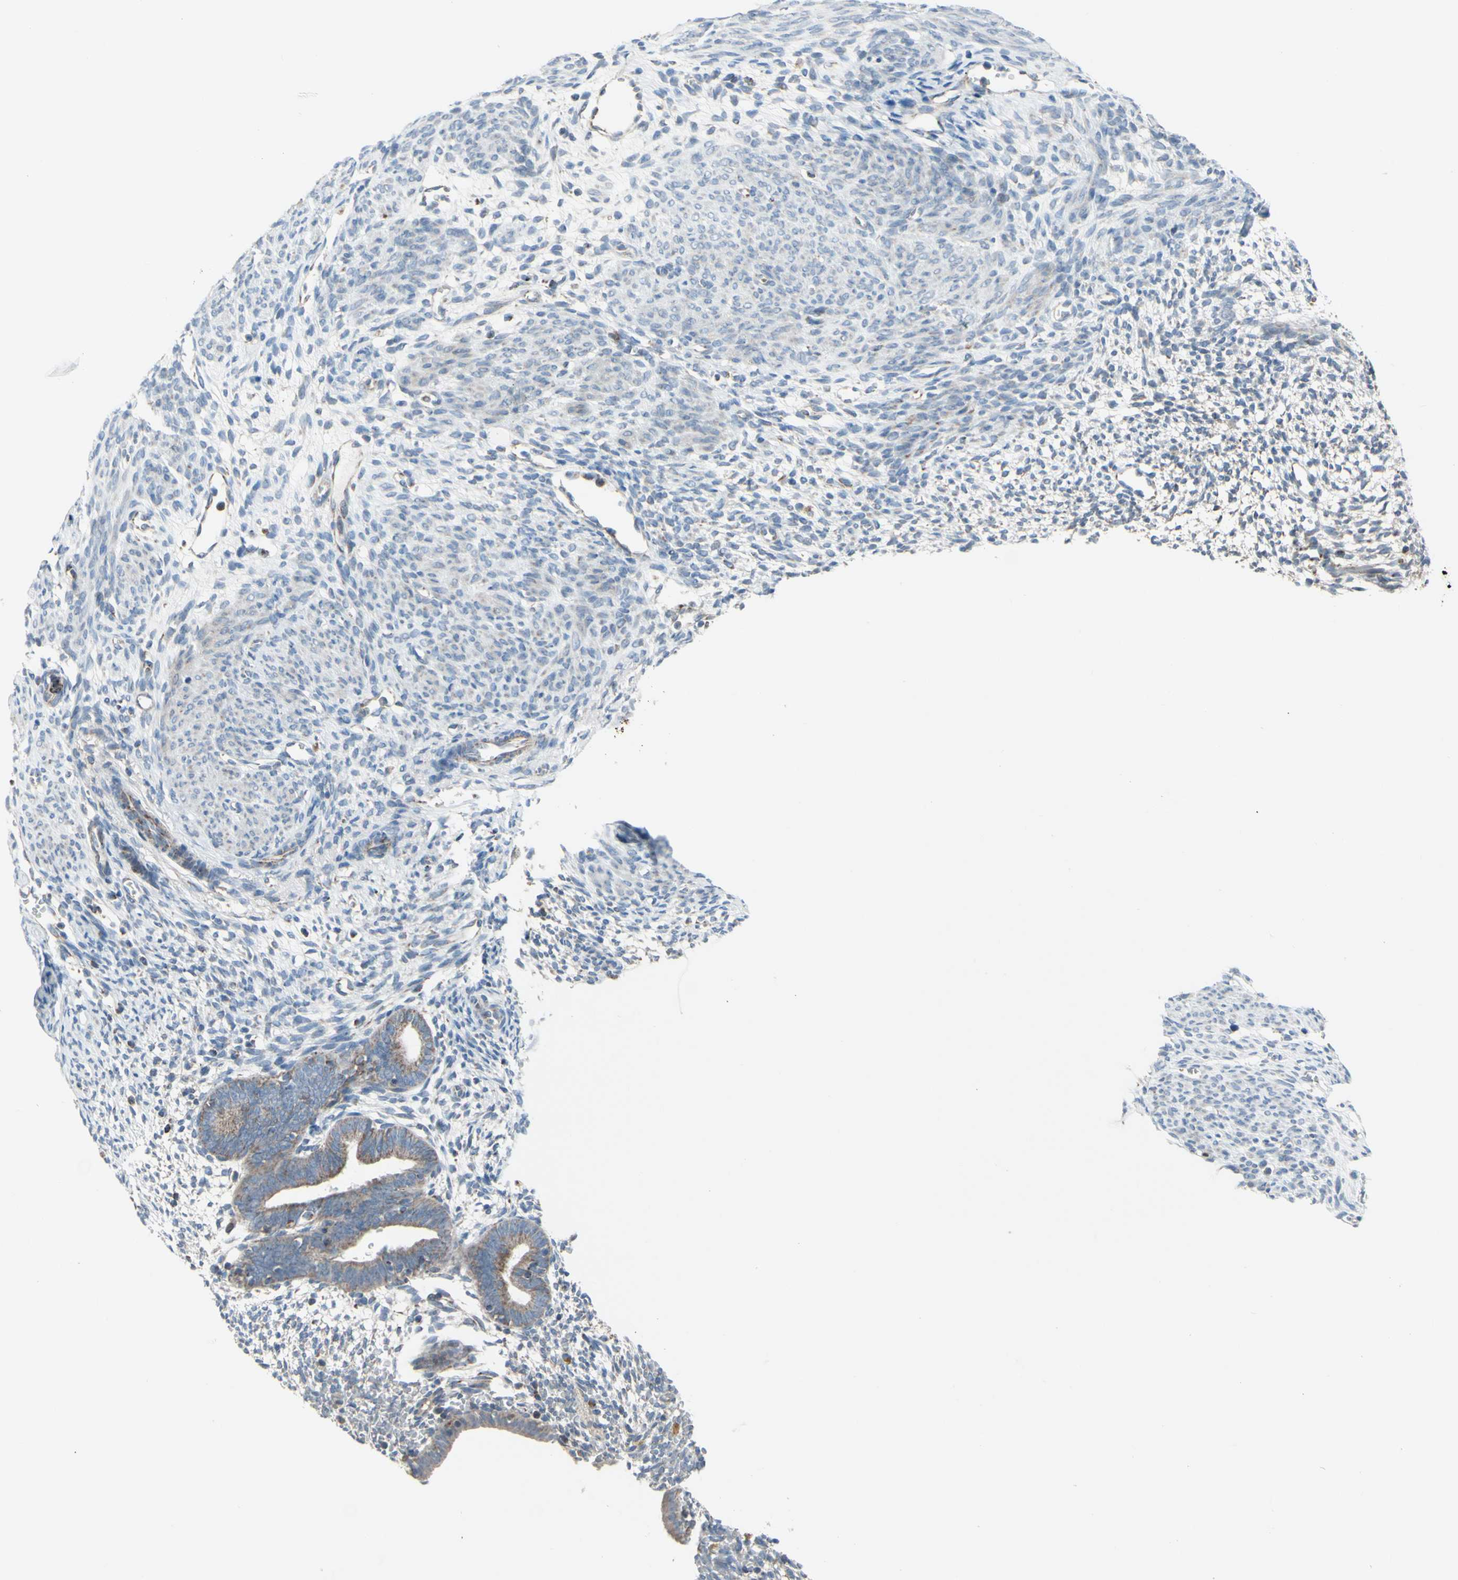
{"staining": {"intensity": "weak", "quantity": "<25%", "location": "cytoplasmic/membranous"}, "tissue": "endometrium", "cell_type": "Cells in endometrial stroma", "image_type": "normal", "snomed": [{"axis": "morphology", "description": "Normal tissue, NOS"}, {"axis": "morphology", "description": "Atrophy, NOS"}, {"axis": "topography", "description": "Uterus"}, {"axis": "topography", "description": "Endometrium"}], "caption": "DAB (3,3'-diaminobenzidine) immunohistochemical staining of benign endometrium exhibits no significant staining in cells in endometrial stroma.", "gene": "GLT8D1", "patient": {"sex": "female", "age": 68}}